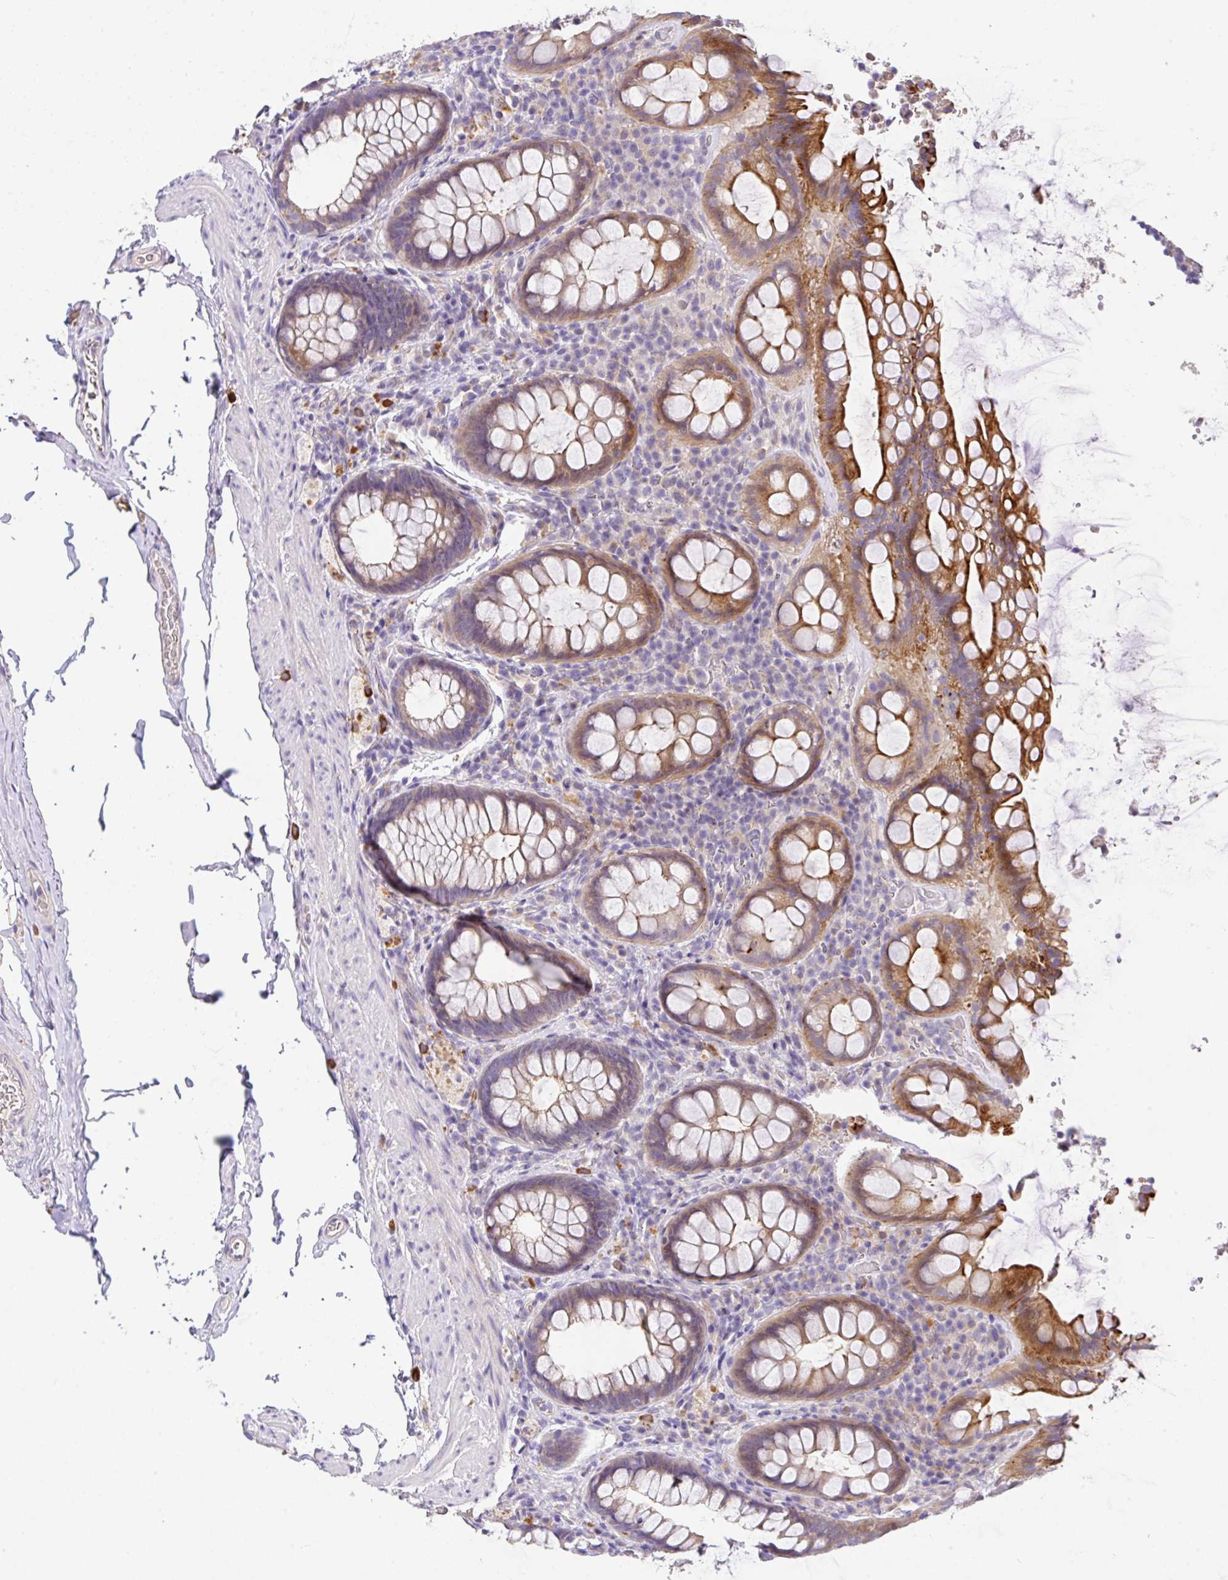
{"staining": {"intensity": "strong", "quantity": "25%-75%", "location": "cytoplasmic/membranous"}, "tissue": "rectum", "cell_type": "Glandular cells", "image_type": "normal", "snomed": [{"axis": "morphology", "description": "Normal tissue, NOS"}, {"axis": "topography", "description": "Rectum"}], "caption": "DAB (3,3'-diaminobenzidine) immunohistochemical staining of normal human rectum reveals strong cytoplasmic/membranous protein positivity in about 25%-75% of glandular cells.", "gene": "EPN3", "patient": {"sex": "female", "age": 69}}